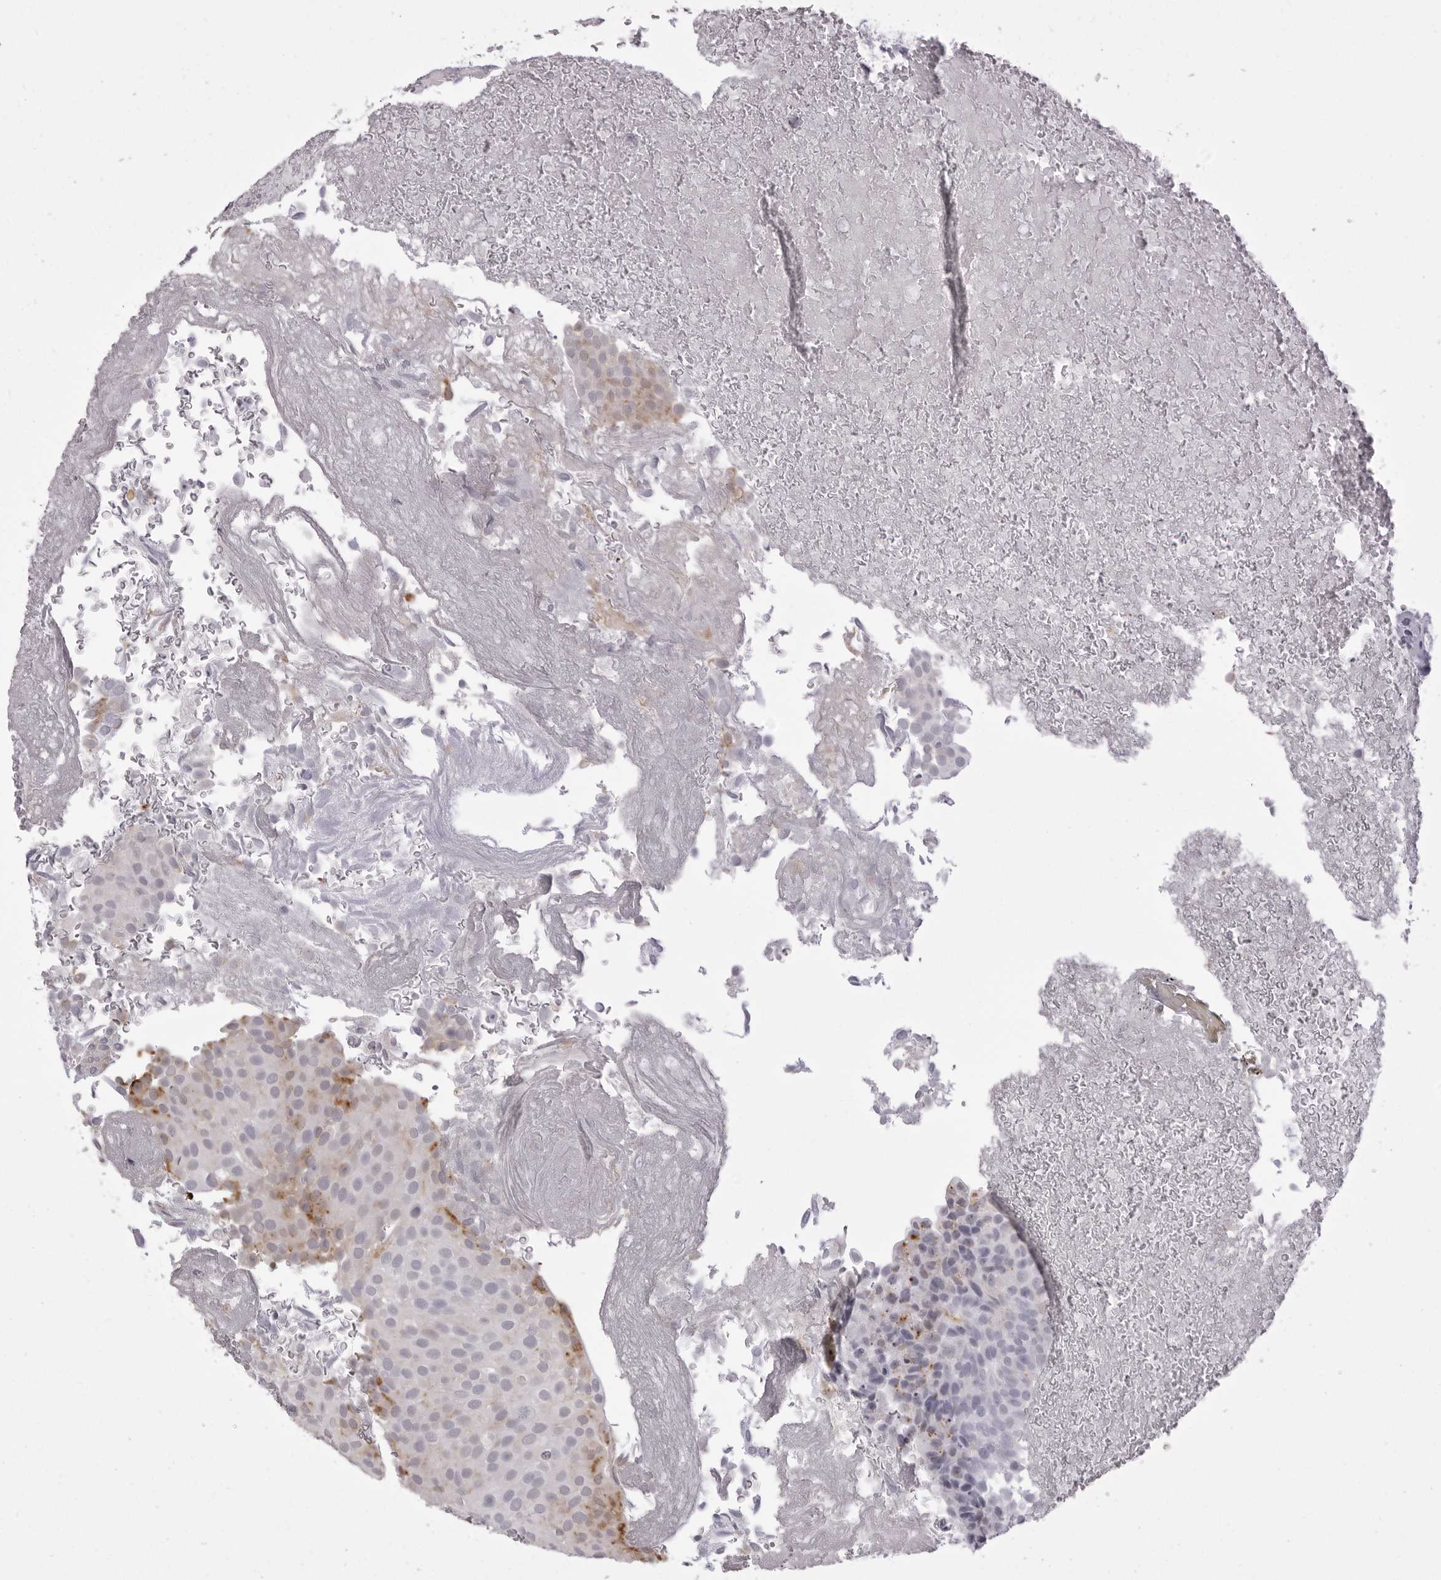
{"staining": {"intensity": "moderate", "quantity": "<25%", "location": "cytoplasmic/membranous"}, "tissue": "urothelial cancer", "cell_type": "Tumor cells", "image_type": "cancer", "snomed": [{"axis": "morphology", "description": "Urothelial carcinoma, Low grade"}, {"axis": "topography", "description": "Urinary bladder"}], "caption": "The histopathology image shows staining of low-grade urothelial carcinoma, revealing moderate cytoplasmic/membranous protein expression (brown color) within tumor cells.", "gene": "IL25", "patient": {"sex": "male", "age": 78}}